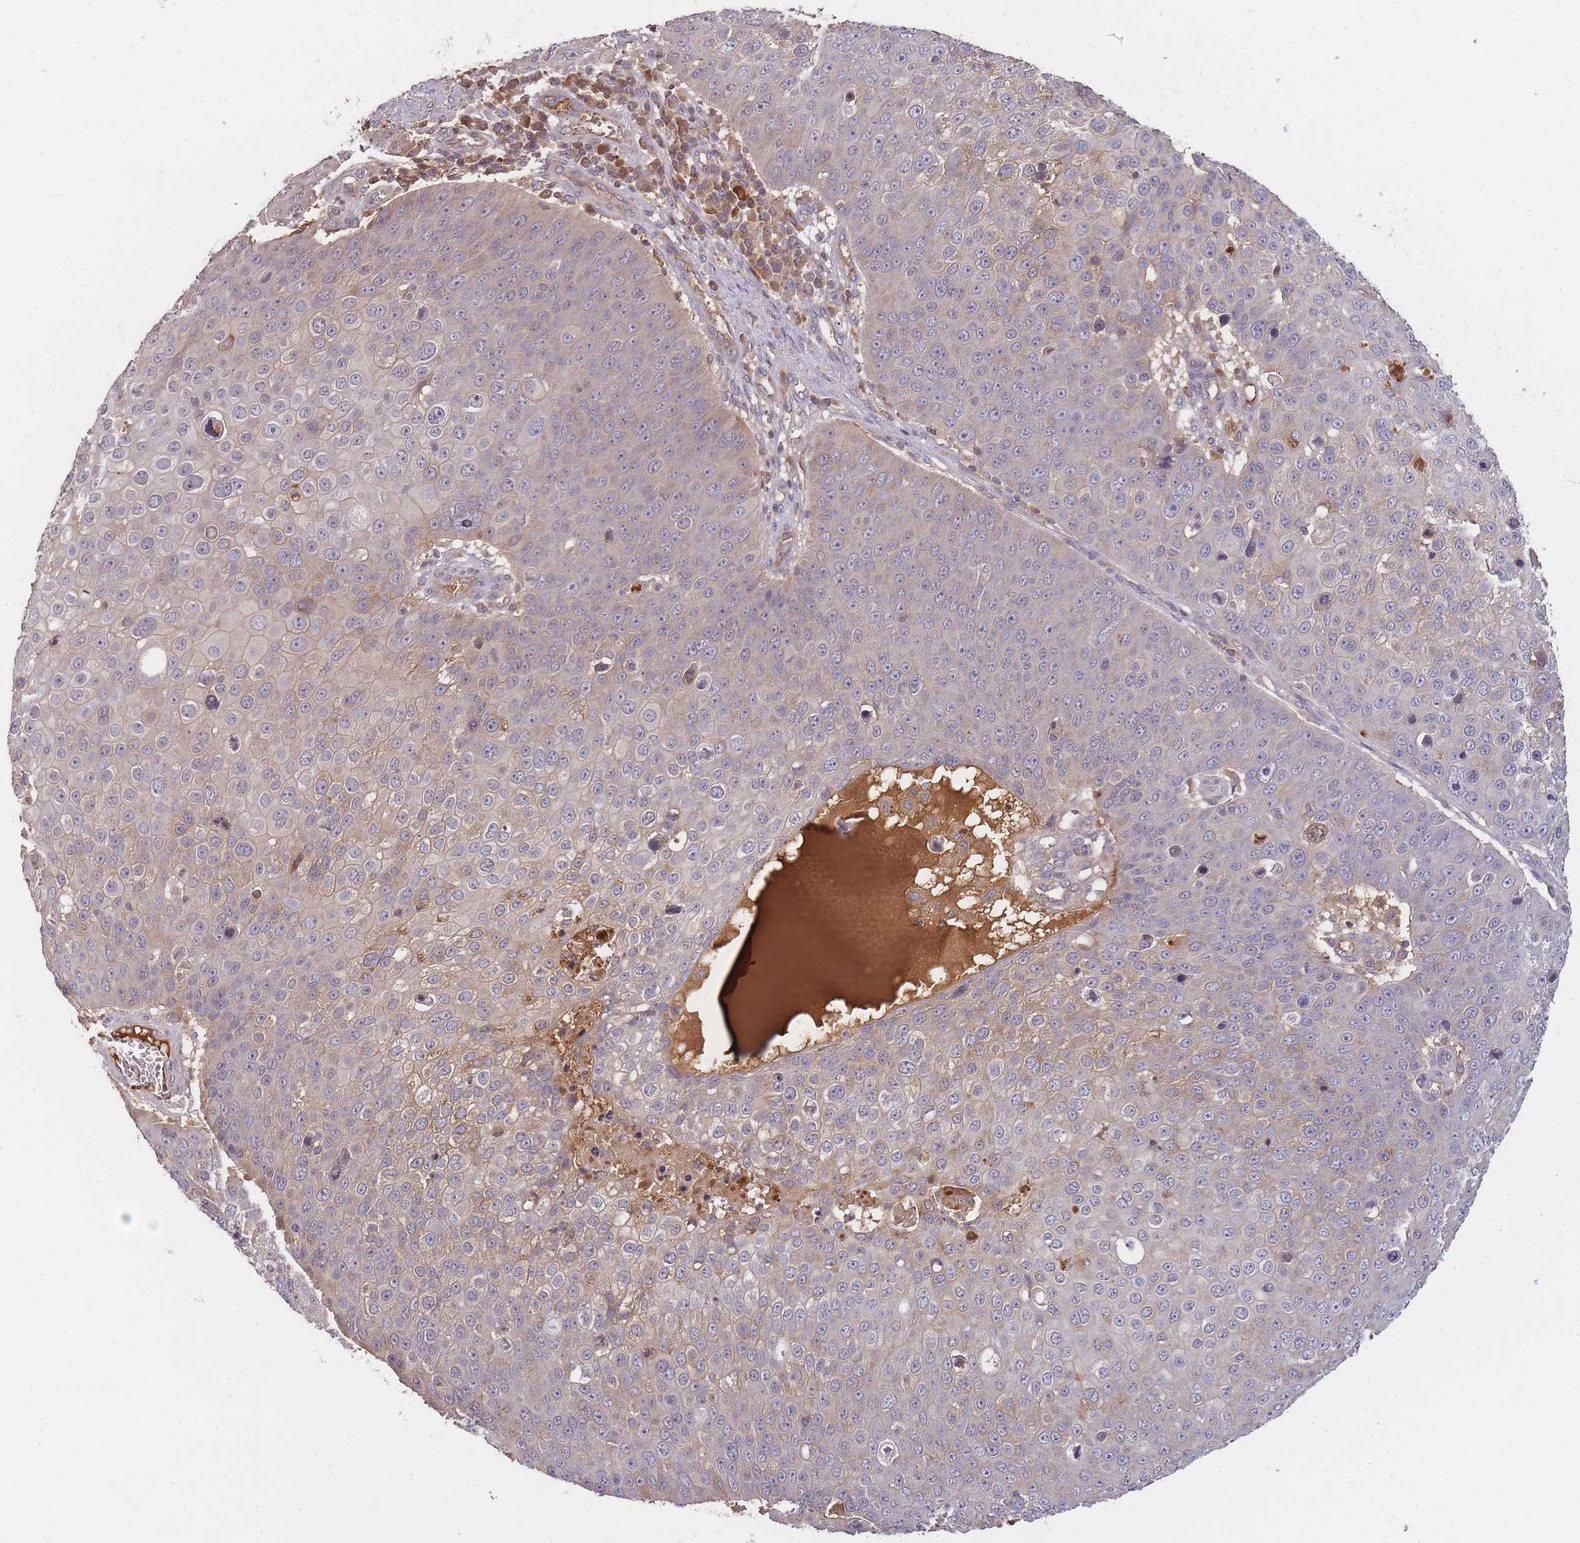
{"staining": {"intensity": "weak", "quantity": "25%-75%", "location": "cytoplasmic/membranous"}, "tissue": "skin cancer", "cell_type": "Tumor cells", "image_type": "cancer", "snomed": [{"axis": "morphology", "description": "Squamous cell carcinoma, NOS"}, {"axis": "topography", "description": "Skin"}], "caption": "A micrograph of human skin cancer stained for a protein shows weak cytoplasmic/membranous brown staining in tumor cells.", "gene": "RALGDS", "patient": {"sex": "male", "age": 71}}